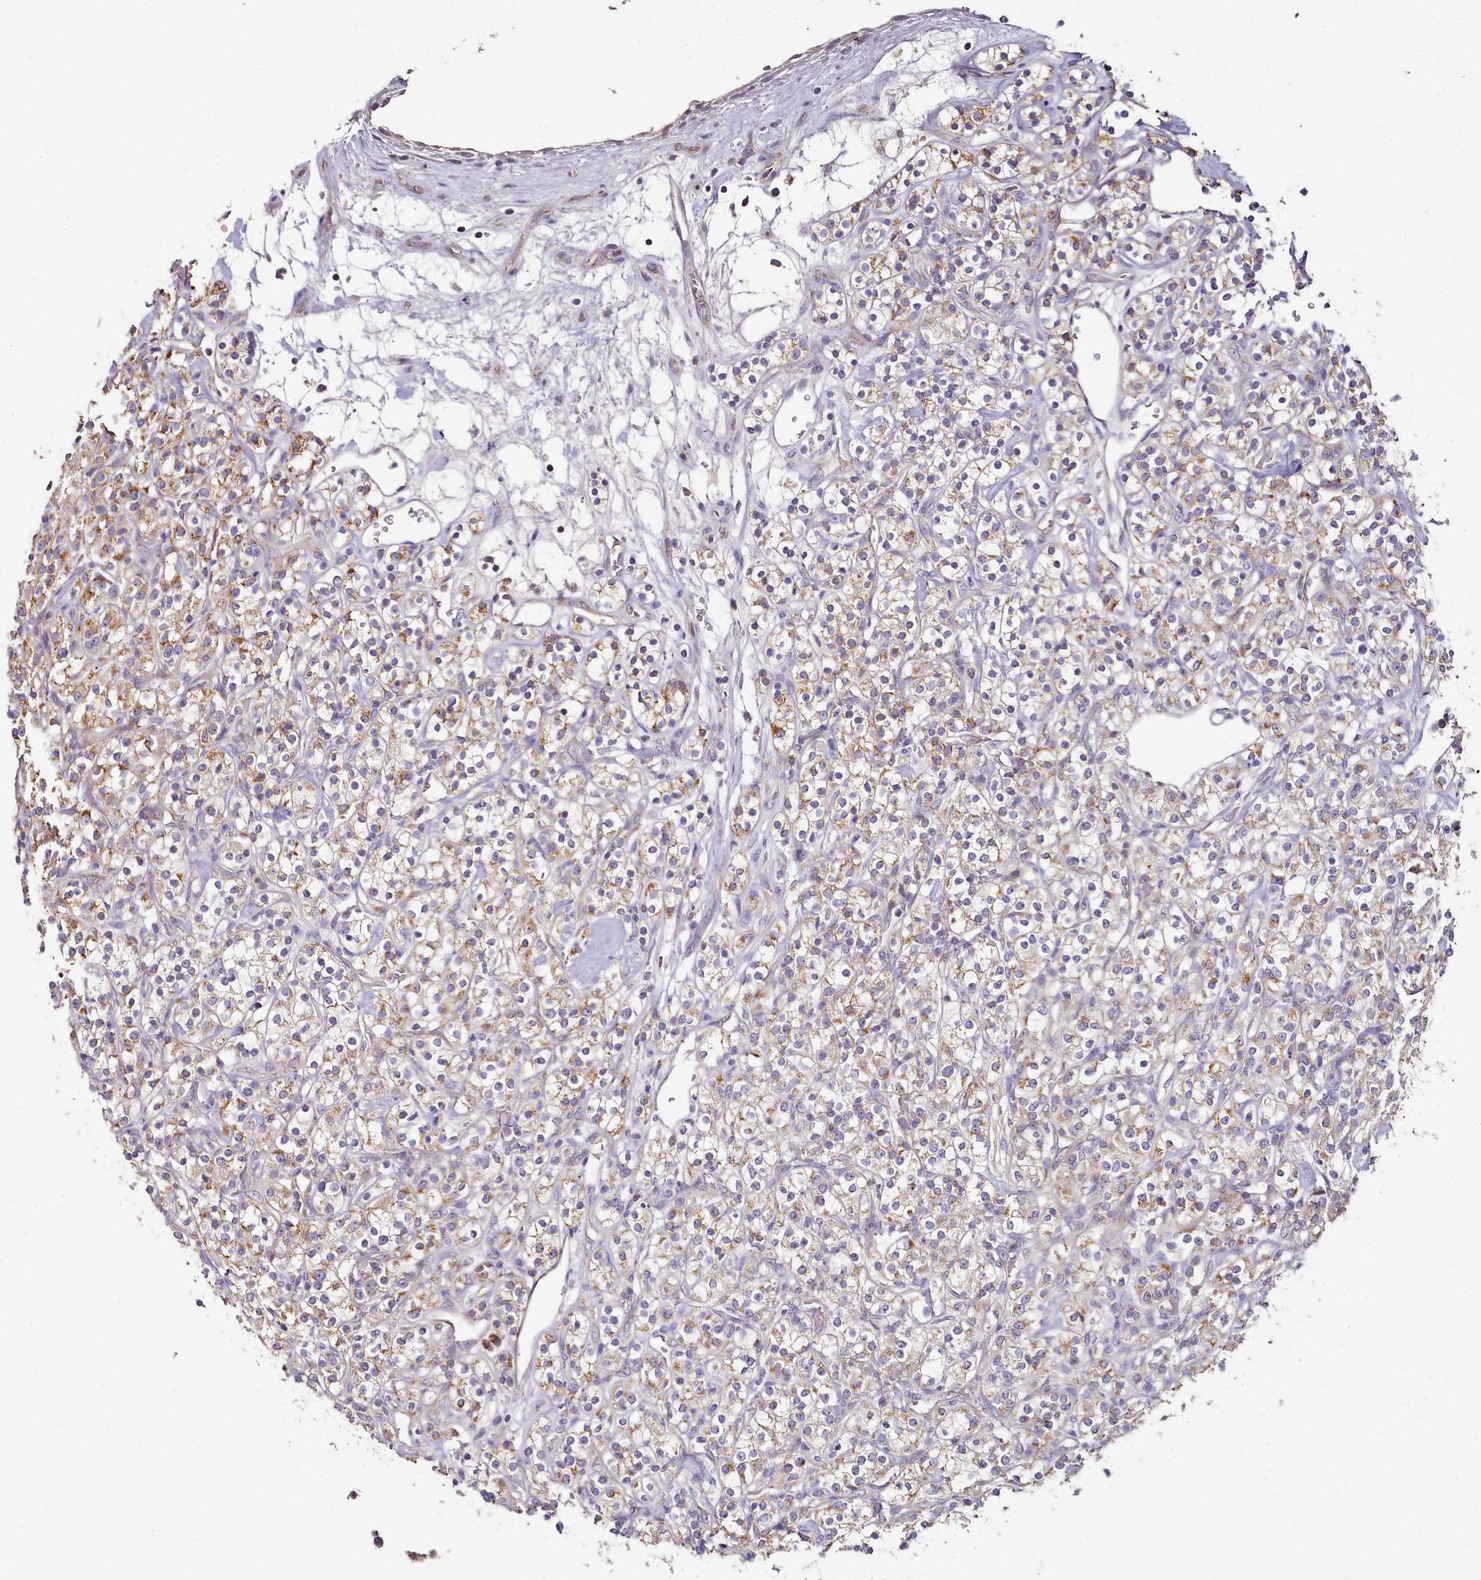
{"staining": {"intensity": "moderate", "quantity": "25%-75%", "location": "cytoplasmic/membranous"}, "tissue": "renal cancer", "cell_type": "Tumor cells", "image_type": "cancer", "snomed": [{"axis": "morphology", "description": "Adenocarcinoma, NOS"}, {"axis": "topography", "description": "Kidney"}], "caption": "Protein expression analysis of human renal cancer (adenocarcinoma) reveals moderate cytoplasmic/membranous positivity in approximately 25%-75% of tumor cells.", "gene": "ACSS1", "patient": {"sex": "male", "age": 77}}